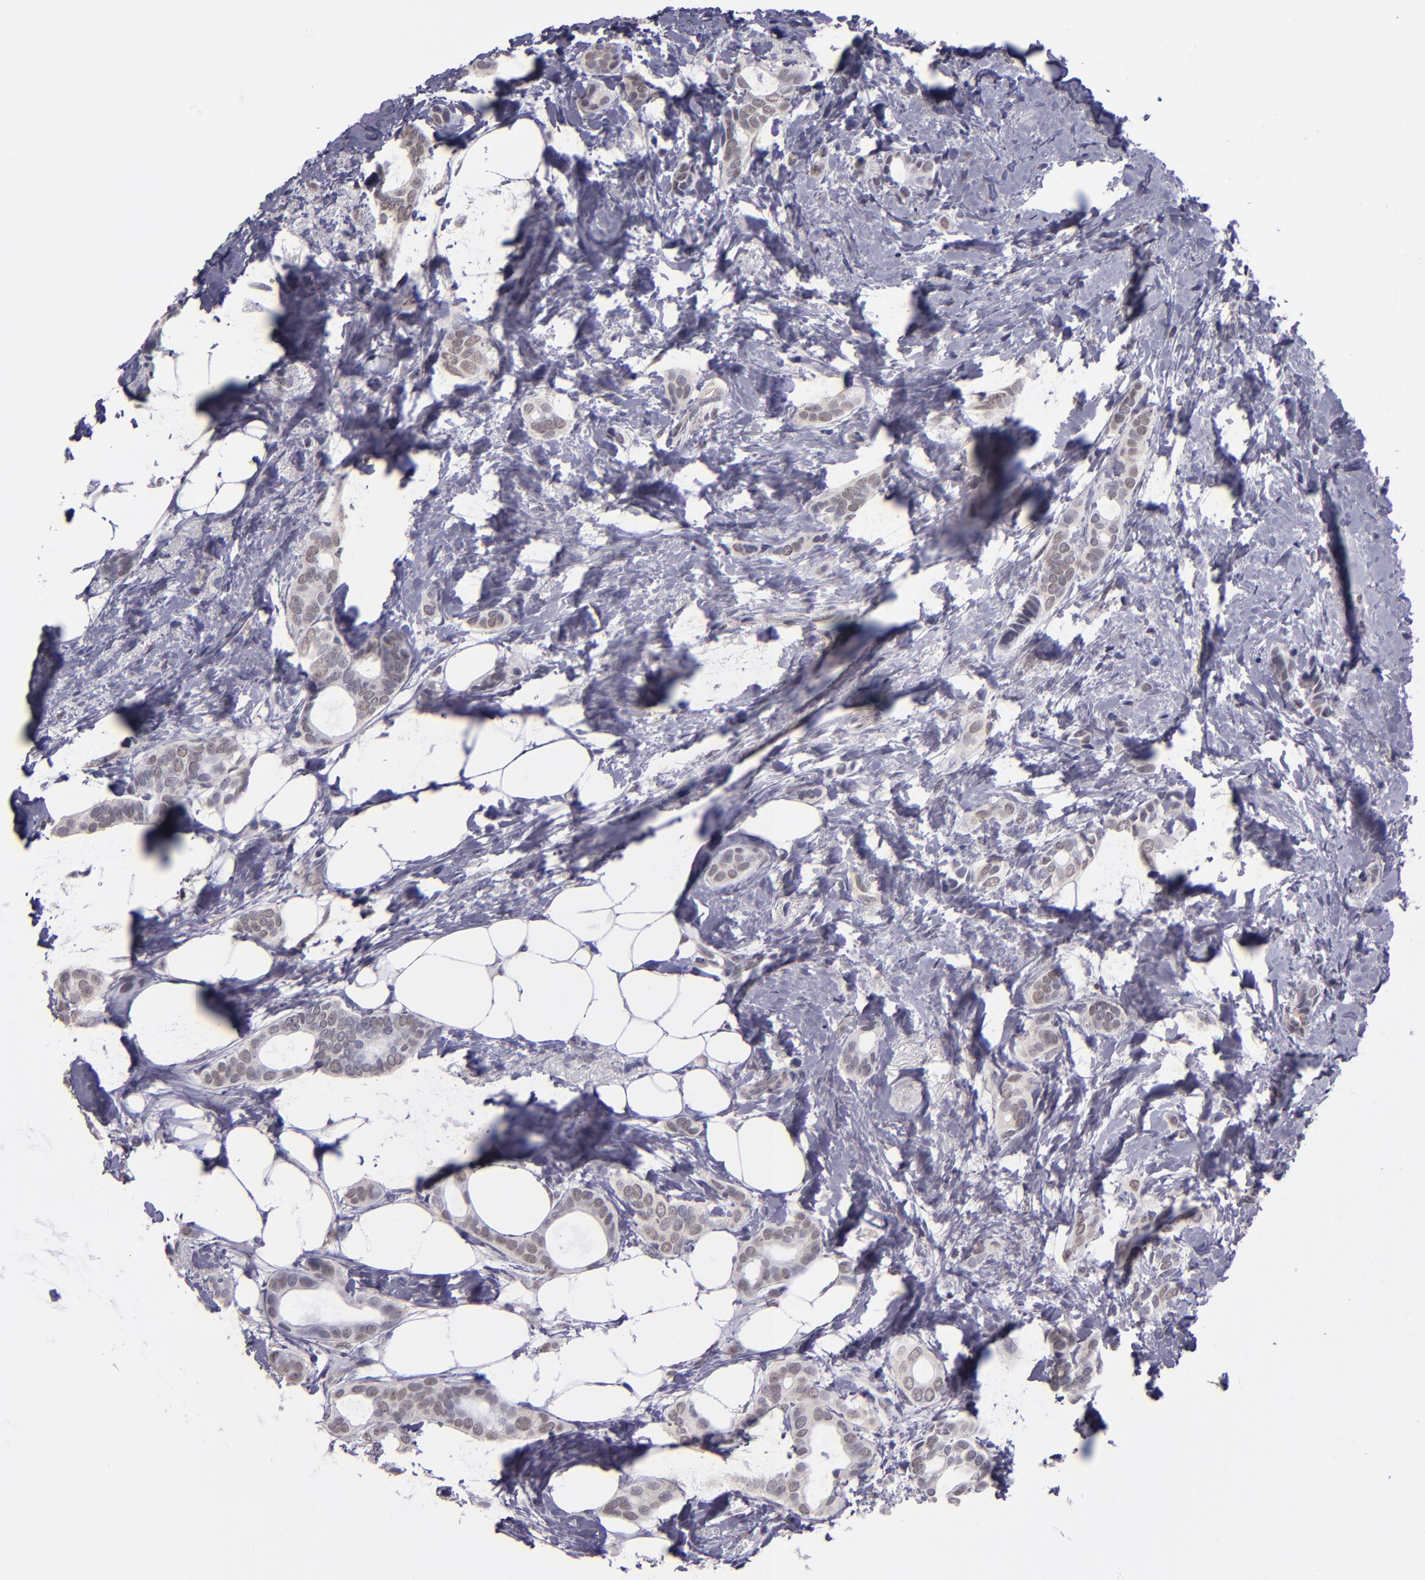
{"staining": {"intensity": "weak", "quantity": "25%-75%", "location": "nuclear"}, "tissue": "breast cancer", "cell_type": "Tumor cells", "image_type": "cancer", "snomed": [{"axis": "morphology", "description": "Duct carcinoma"}, {"axis": "topography", "description": "Breast"}], "caption": "A brown stain highlights weak nuclear positivity of a protein in breast infiltrating ductal carcinoma tumor cells.", "gene": "CEBPE", "patient": {"sex": "female", "age": 54}}